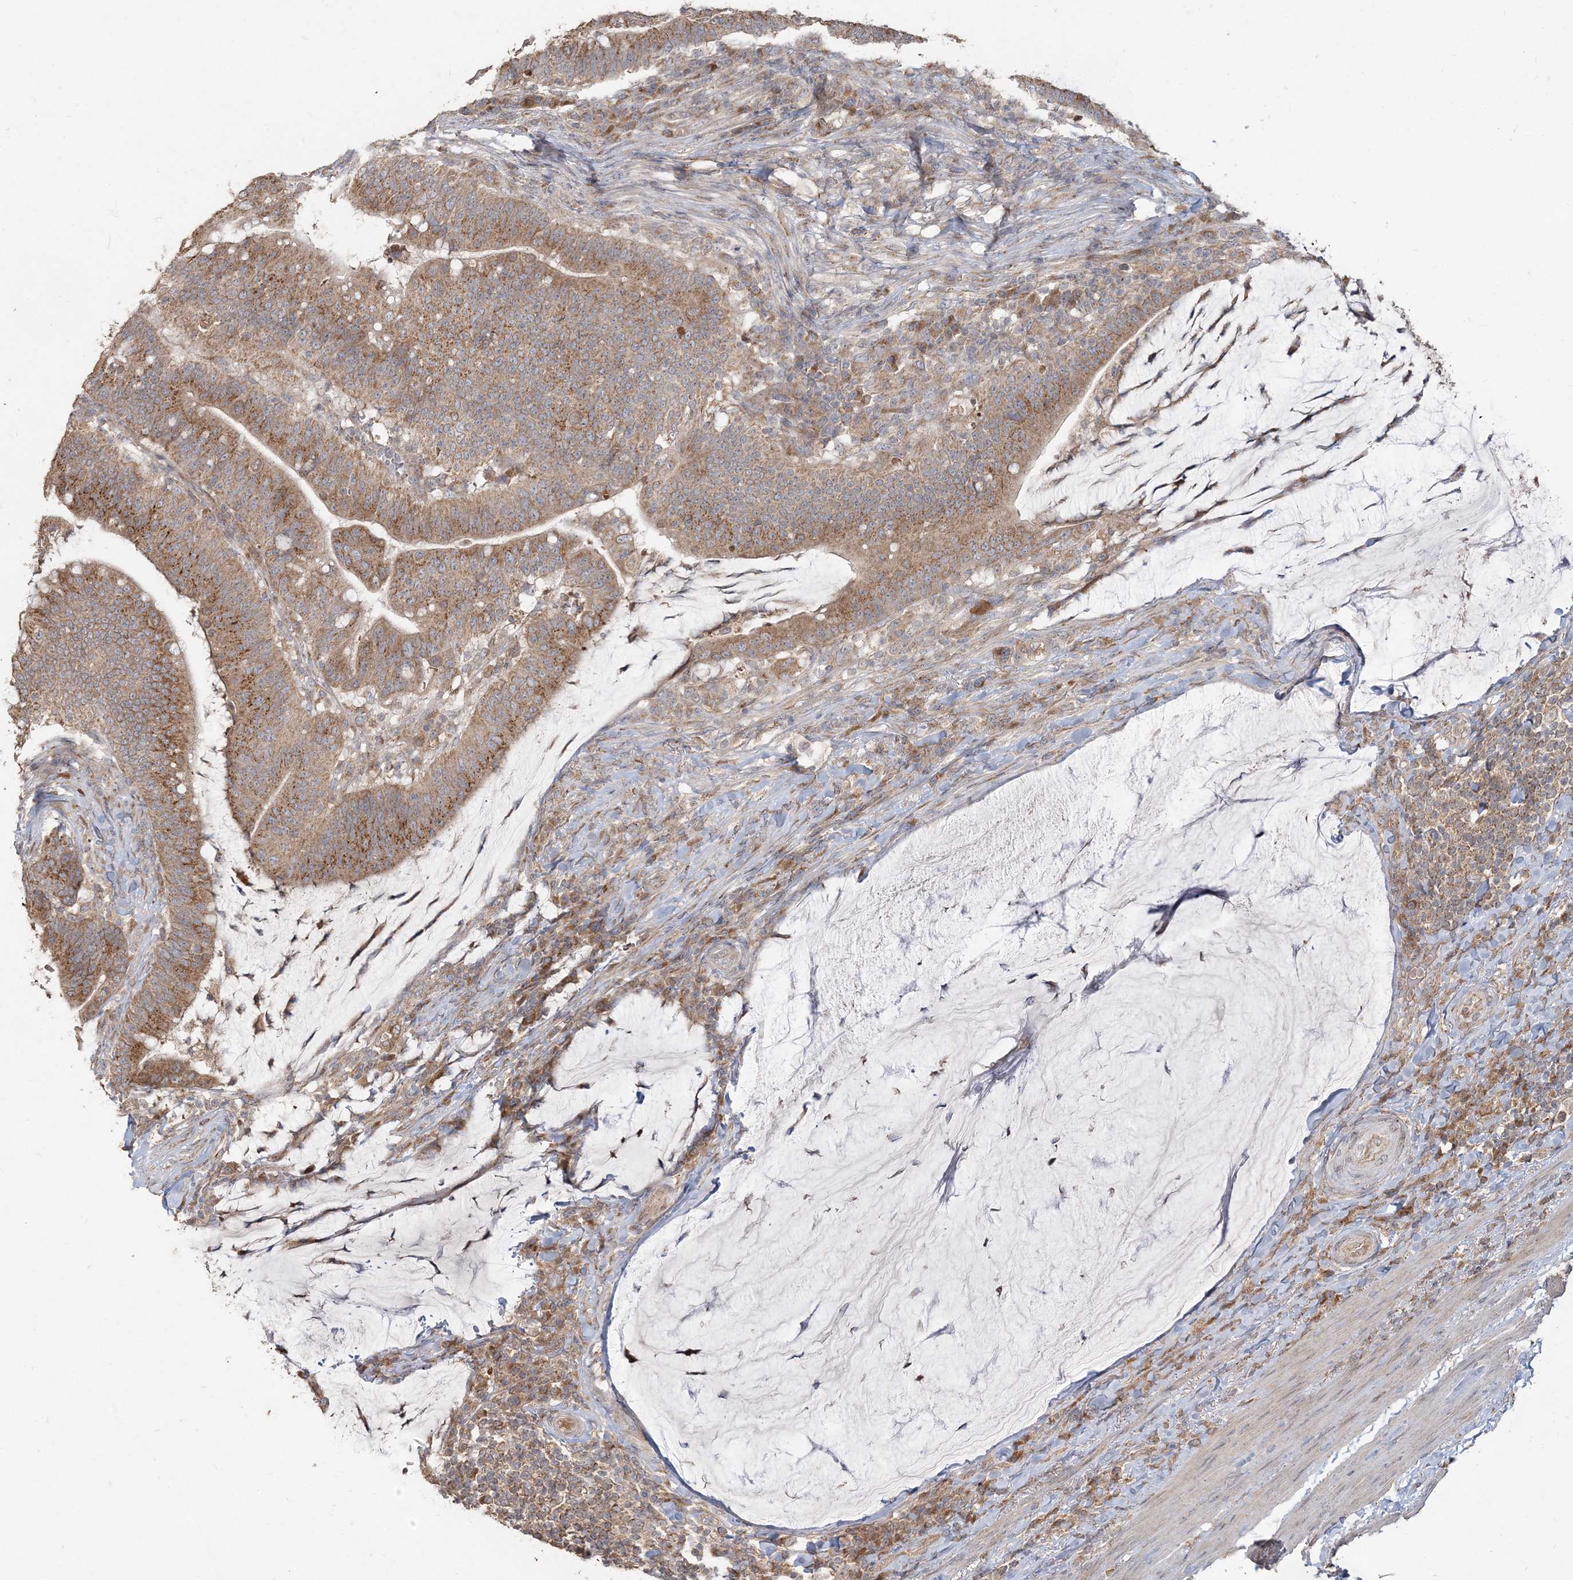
{"staining": {"intensity": "moderate", "quantity": ">75%", "location": "cytoplasmic/membranous"}, "tissue": "colorectal cancer", "cell_type": "Tumor cells", "image_type": "cancer", "snomed": [{"axis": "morphology", "description": "Normal tissue, NOS"}, {"axis": "morphology", "description": "Adenocarcinoma, NOS"}, {"axis": "topography", "description": "Colon"}], "caption": "This is a micrograph of IHC staining of colorectal cancer, which shows moderate positivity in the cytoplasmic/membranous of tumor cells.", "gene": "RAB14", "patient": {"sex": "female", "age": 66}}